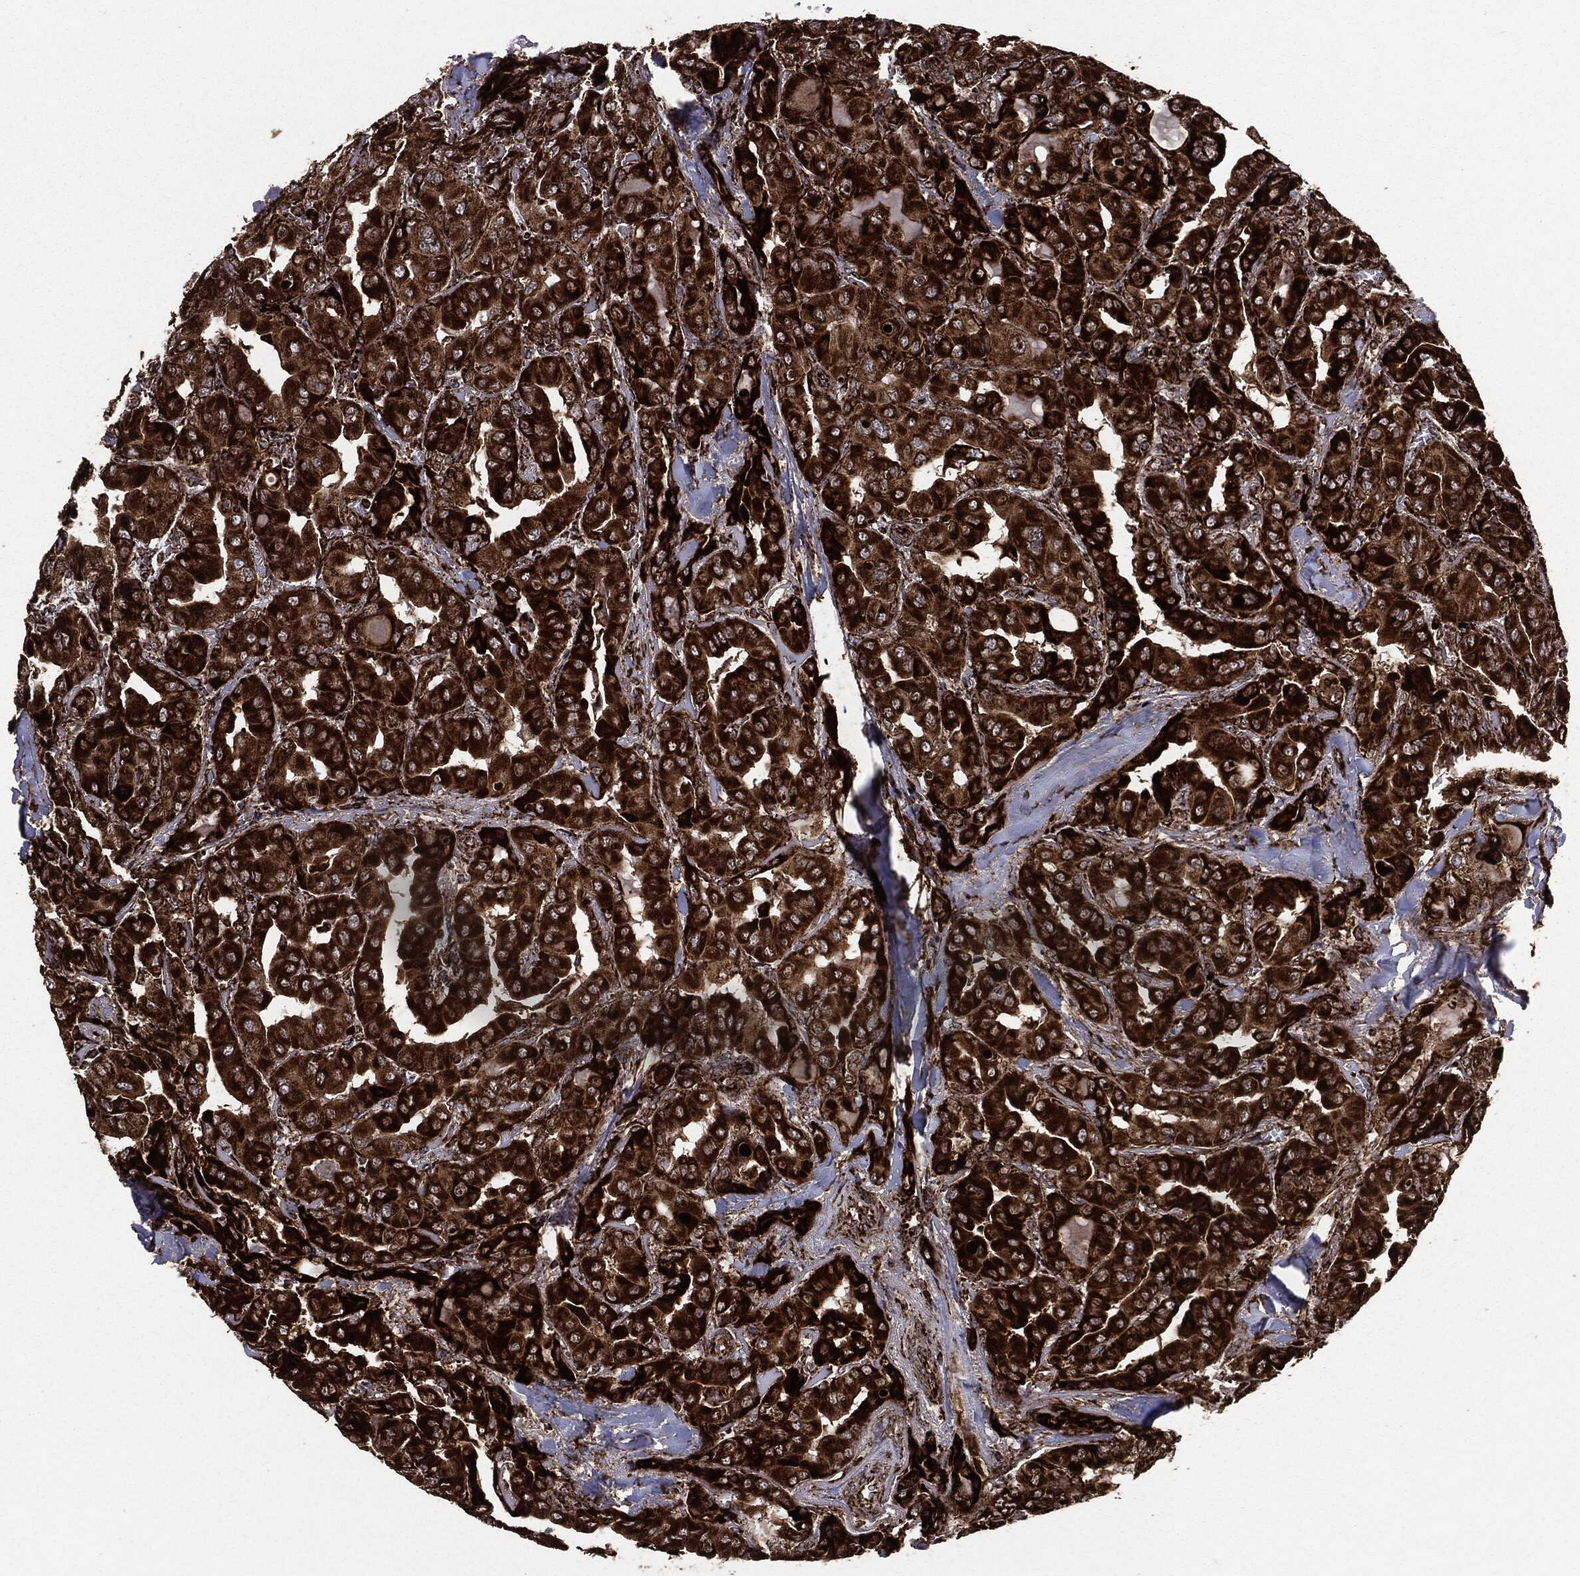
{"staining": {"intensity": "strong", "quantity": ">75%", "location": "cytoplasmic/membranous"}, "tissue": "thyroid cancer", "cell_type": "Tumor cells", "image_type": "cancer", "snomed": [{"axis": "morphology", "description": "Normal tissue, NOS"}, {"axis": "morphology", "description": "Papillary adenocarcinoma, NOS"}, {"axis": "topography", "description": "Thyroid gland"}], "caption": "Protein expression analysis of thyroid cancer demonstrates strong cytoplasmic/membranous staining in approximately >75% of tumor cells.", "gene": "MAP2K1", "patient": {"sex": "female", "age": 66}}